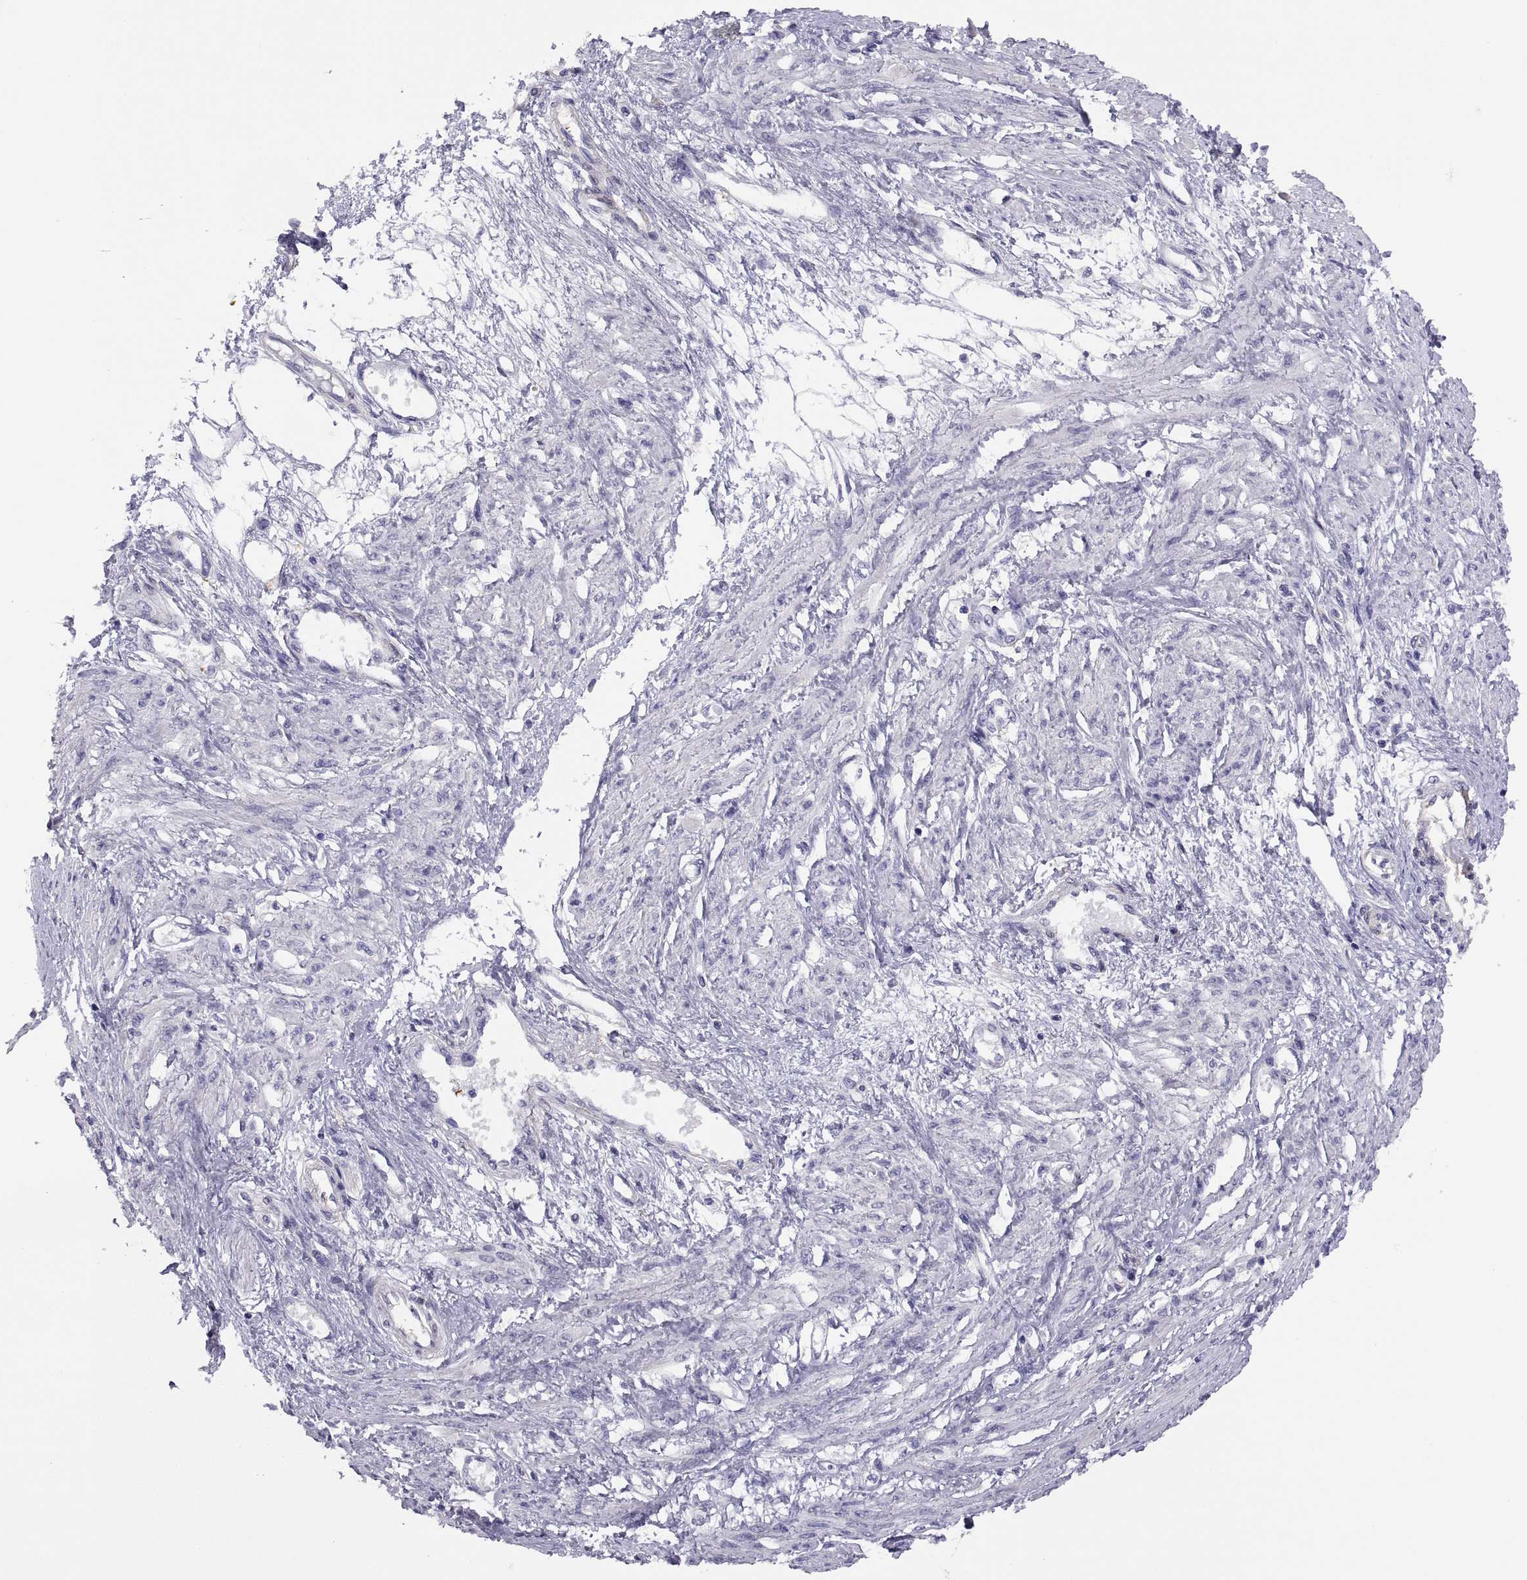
{"staining": {"intensity": "negative", "quantity": "none", "location": "none"}, "tissue": "smooth muscle", "cell_type": "Smooth muscle cells", "image_type": "normal", "snomed": [{"axis": "morphology", "description": "Normal tissue, NOS"}, {"axis": "topography", "description": "Smooth muscle"}, {"axis": "topography", "description": "Uterus"}], "caption": "The micrograph exhibits no significant staining in smooth muscle cells of smooth muscle. (DAB IHC, high magnification).", "gene": "STRC", "patient": {"sex": "female", "age": 39}}